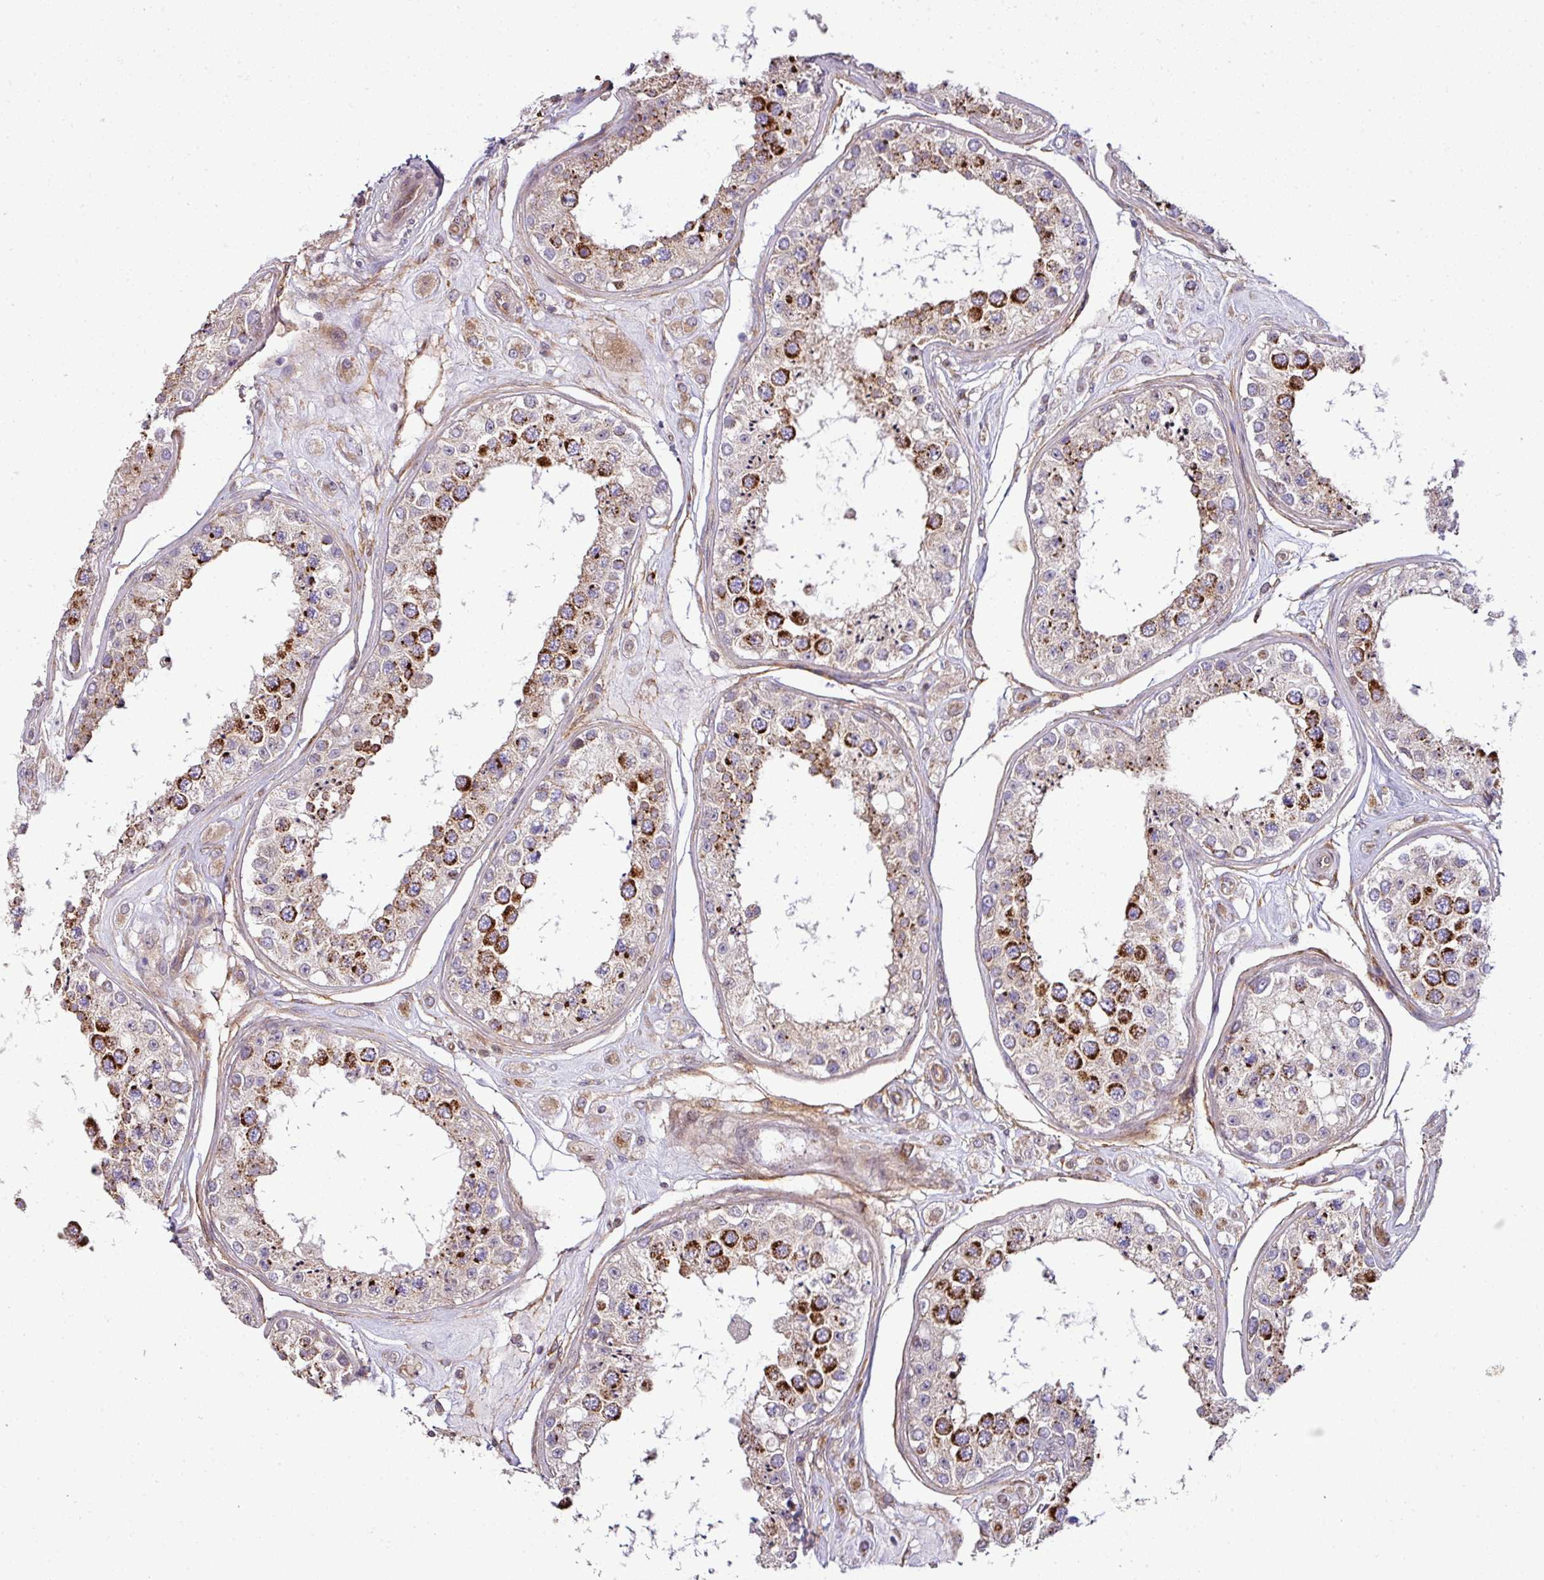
{"staining": {"intensity": "strong", "quantity": "25%-75%", "location": "cytoplasmic/membranous"}, "tissue": "testis", "cell_type": "Cells in seminiferous ducts", "image_type": "normal", "snomed": [{"axis": "morphology", "description": "Normal tissue, NOS"}, {"axis": "topography", "description": "Testis"}], "caption": "IHC of unremarkable human testis reveals high levels of strong cytoplasmic/membranous staining in about 25%-75% of cells in seminiferous ducts.", "gene": "TIMMDC1", "patient": {"sex": "male", "age": 25}}